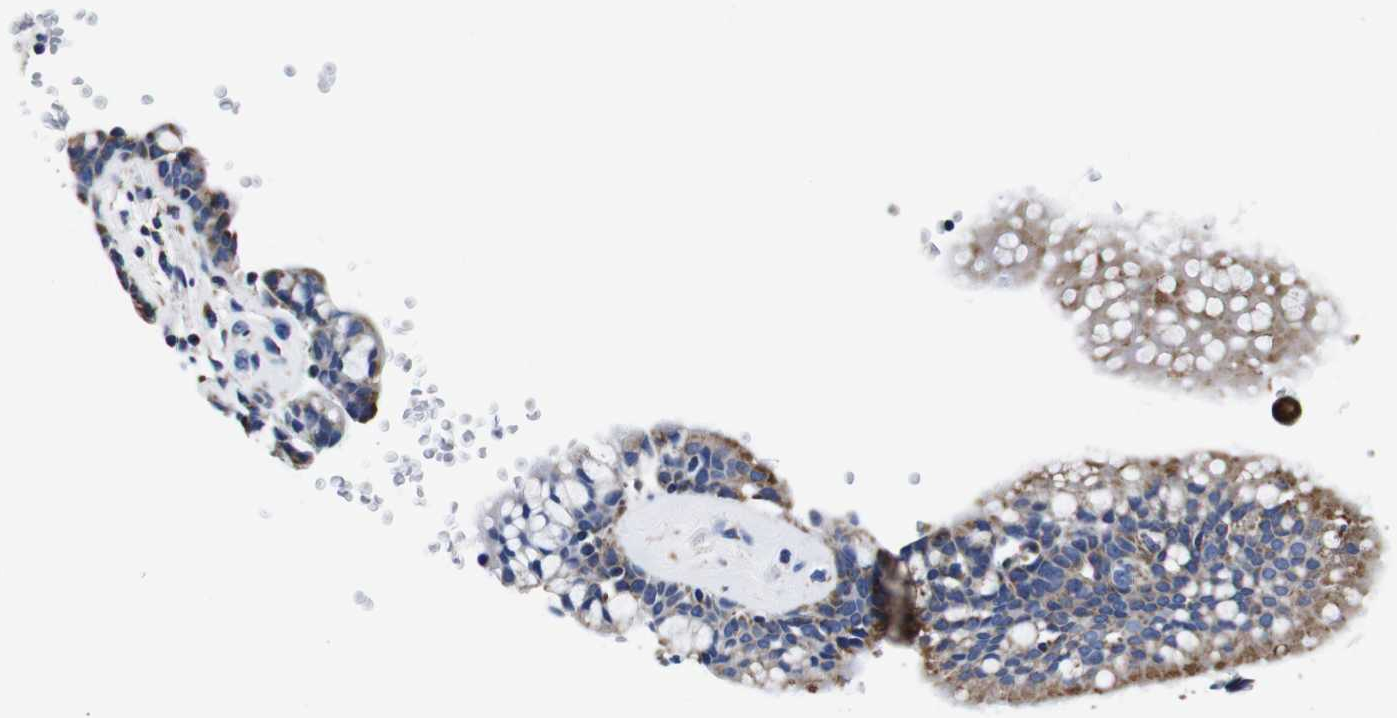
{"staining": {"intensity": "moderate", "quantity": ">75%", "location": "cytoplasmic/membranous"}, "tissue": "bronchus", "cell_type": "Respiratory epithelial cells", "image_type": "normal", "snomed": [{"axis": "morphology", "description": "Normal tissue, NOS"}, {"axis": "topography", "description": "Cartilage tissue"}, {"axis": "topography", "description": "Bronchus"}], "caption": "Bronchus stained with DAB (3,3'-diaminobenzidine) immunohistochemistry displays medium levels of moderate cytoplasmic/membranous expression in about >75% of respiratory epithelial cells. (brown staining indicates protein expression, while blue staining denotes nuclei).", "gene": "FKBP9", "patient": {"sex": "female", "age": 53}}